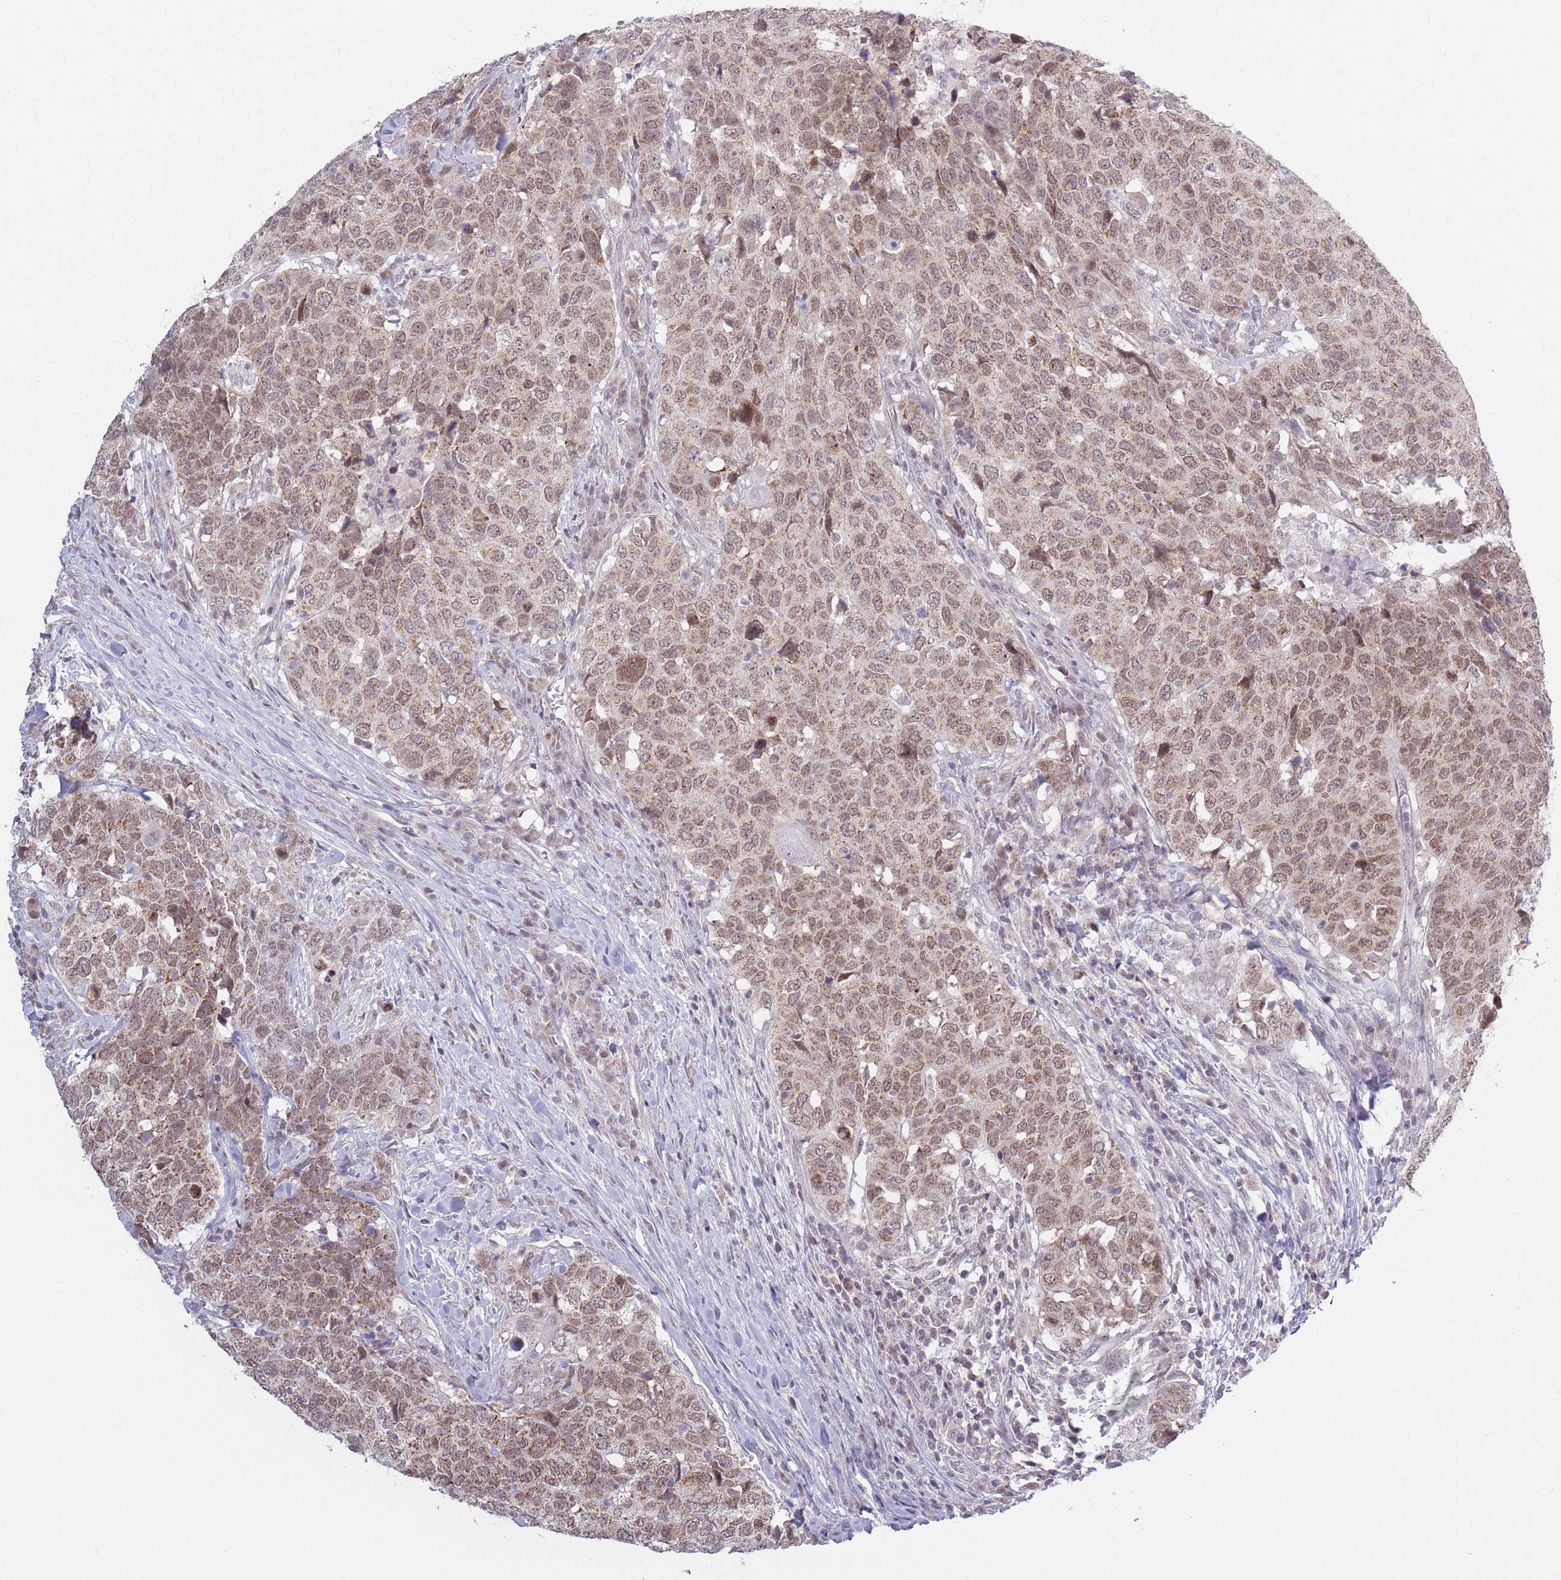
{"staining": {"intensity": "moderate", "quantity": ">75%", "location": "cytoplasmic/membranous,nuclear"}, "tissue": "head and neck cancer", "cell_type": "Tumor cells", "image_type": "cancer", "snomed": [{"axis": "morphology", "description": "Normal tissue, NOS"}, {"axis": "morphology", "description": "Squamous cell carcinoma, NOS"}, {"axis": "topography", "description": "Skeletal muscle"}, {"axis": "topography", "description": "Vascular tissue"}, {"axis": "topography", "description": "Peripheral nerve tissue"}, {"axis": "topography", "description": "Head-Neck"}], "caption": "Immunohistochemical staining of human head and neck squamous cell carcinoma demonstrates medium levels of moderate cytoplasmic/membranous and nuclear protein positivity in about >75% of tumor cells. Ihc stains the protein in brown and the nuclei are stained blue.", "gene": "MRPL34", "patient": {"sex": "male", "age": 66}}